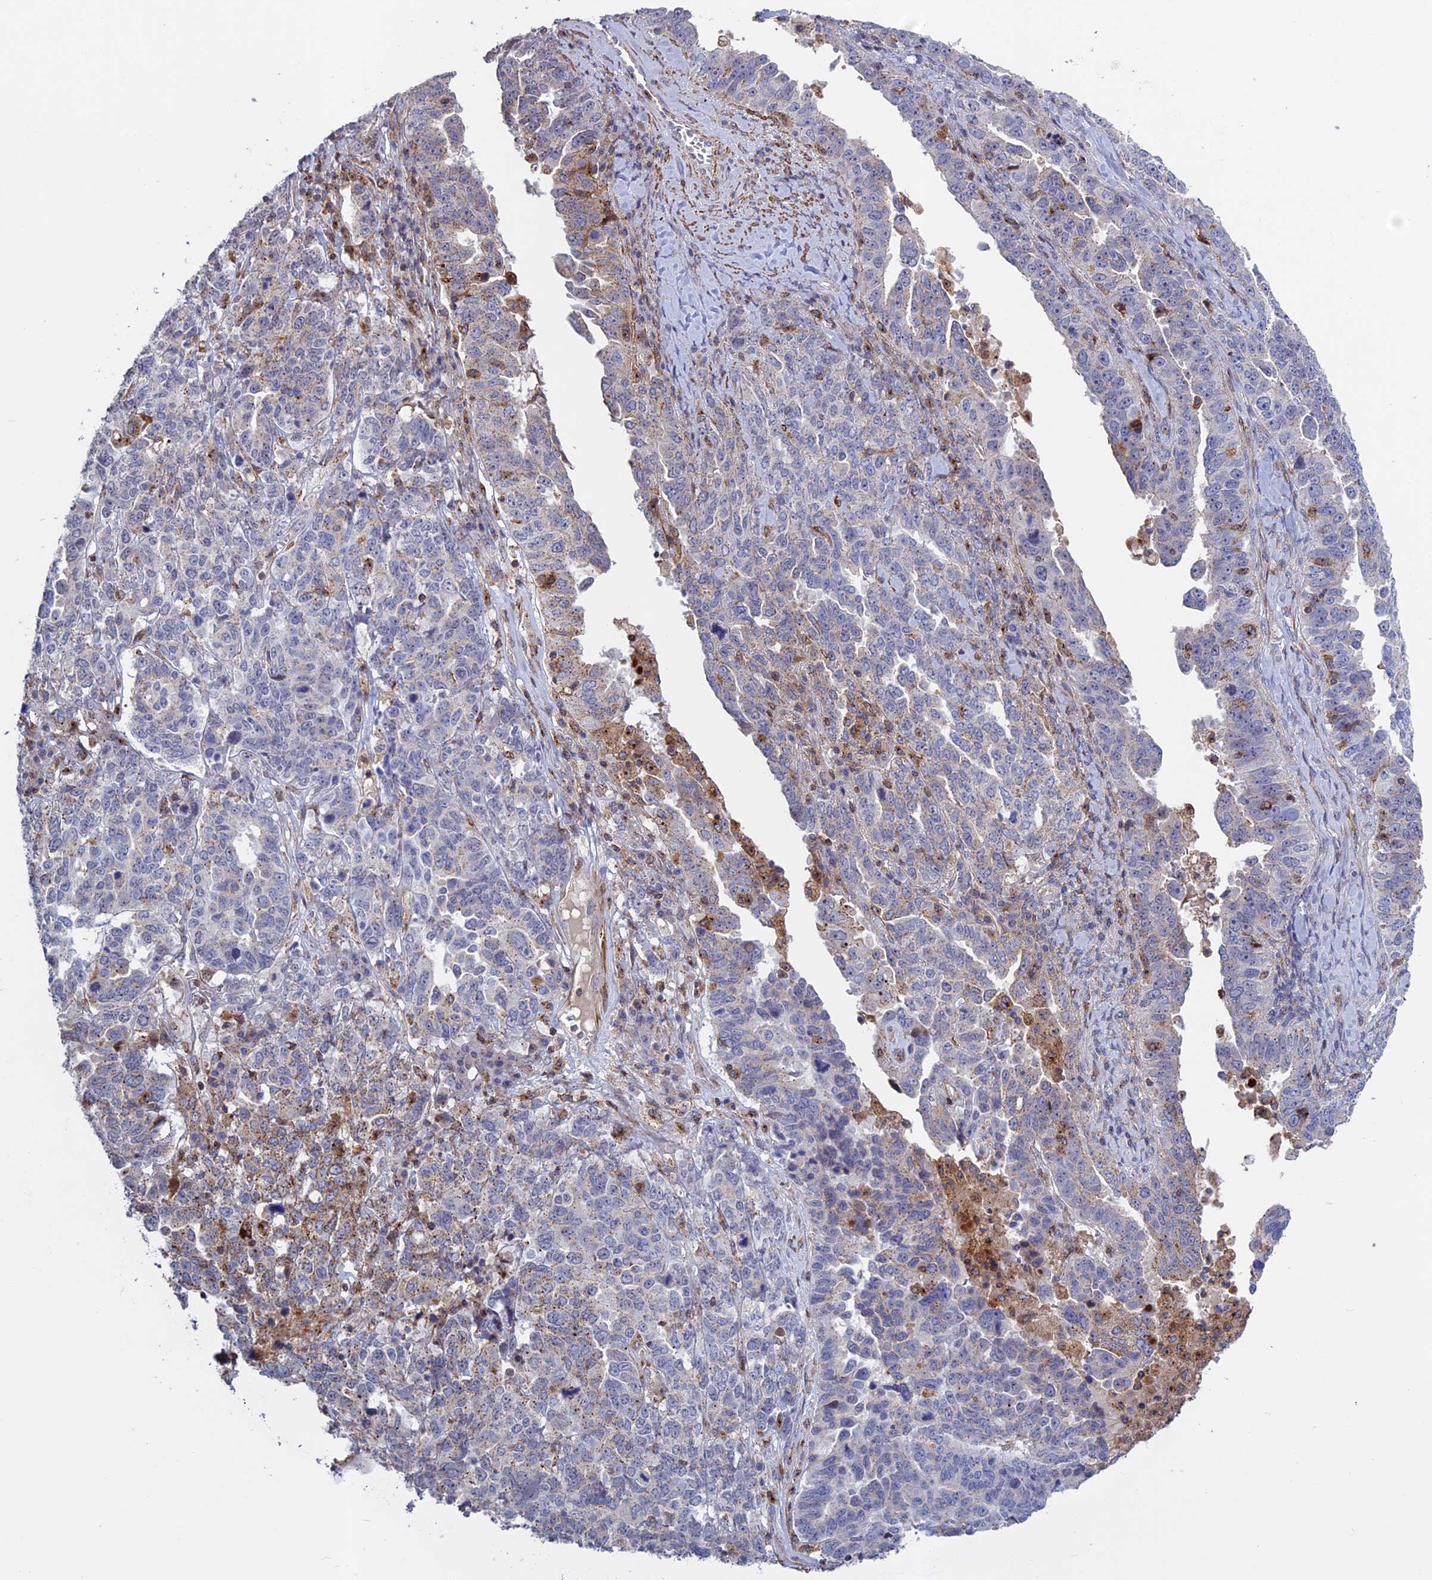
{"staining": {"intensity": "weak", "quantity": "<25%", "location": "cytoplasmic/membranous"}, "tissue": "ovarian cancer", "cell_type": "Tumor cells", "image_type": "cancer", "snomed": [{"axis": "morphology", "description": "Carcinoma, endometroid"}, {"axis": "topography", "description": "Ovary"}], "caption": "This is a histopathology image of immunohistochemistry staining of endometroid carcinoma (ovarian), which shows no staining in tumor cells.", "gene": "LYPD5", "patient": {"sex": "female", "age": 62}}